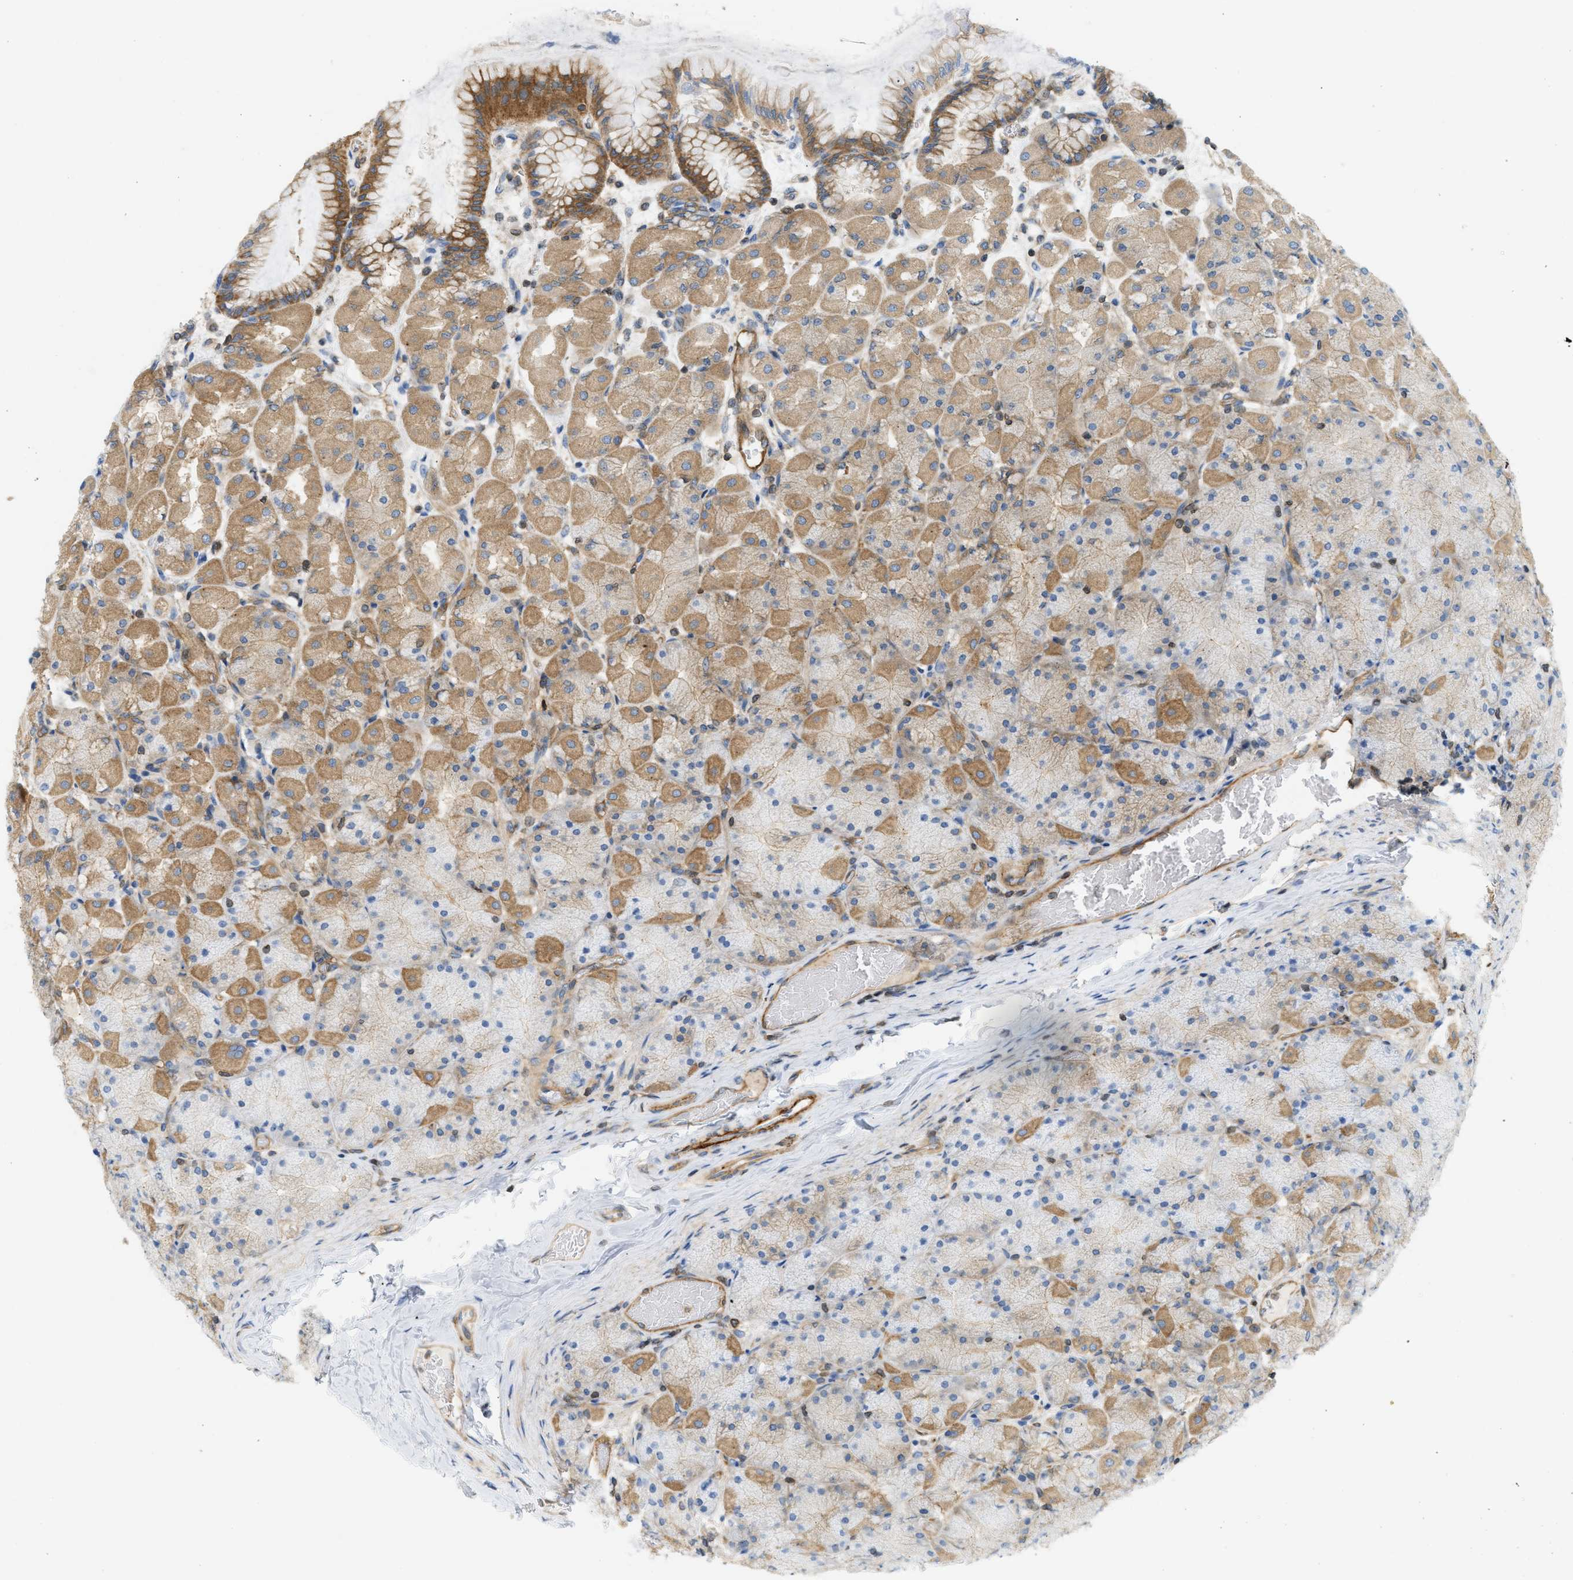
{"staining": {"intensity": "strong", "quantity": "25%-75%", "location": "cytoplasmic/membranous"}, "tissue": "stomach", "cell_type": "Glandular cells", "image_type": "normal", "snomed": [{"axis": "morphology", "description": "Normal tissue, NOS"}, {"axis": "topography", "description": "Stomach, upper"}], "caption": "Strong cytoplasmic/membranous protein positivity is present in about 25%-75% of glandular cells in stomach.", "gene": "STRN", "patient": {"sex": "female", "age": 56}}